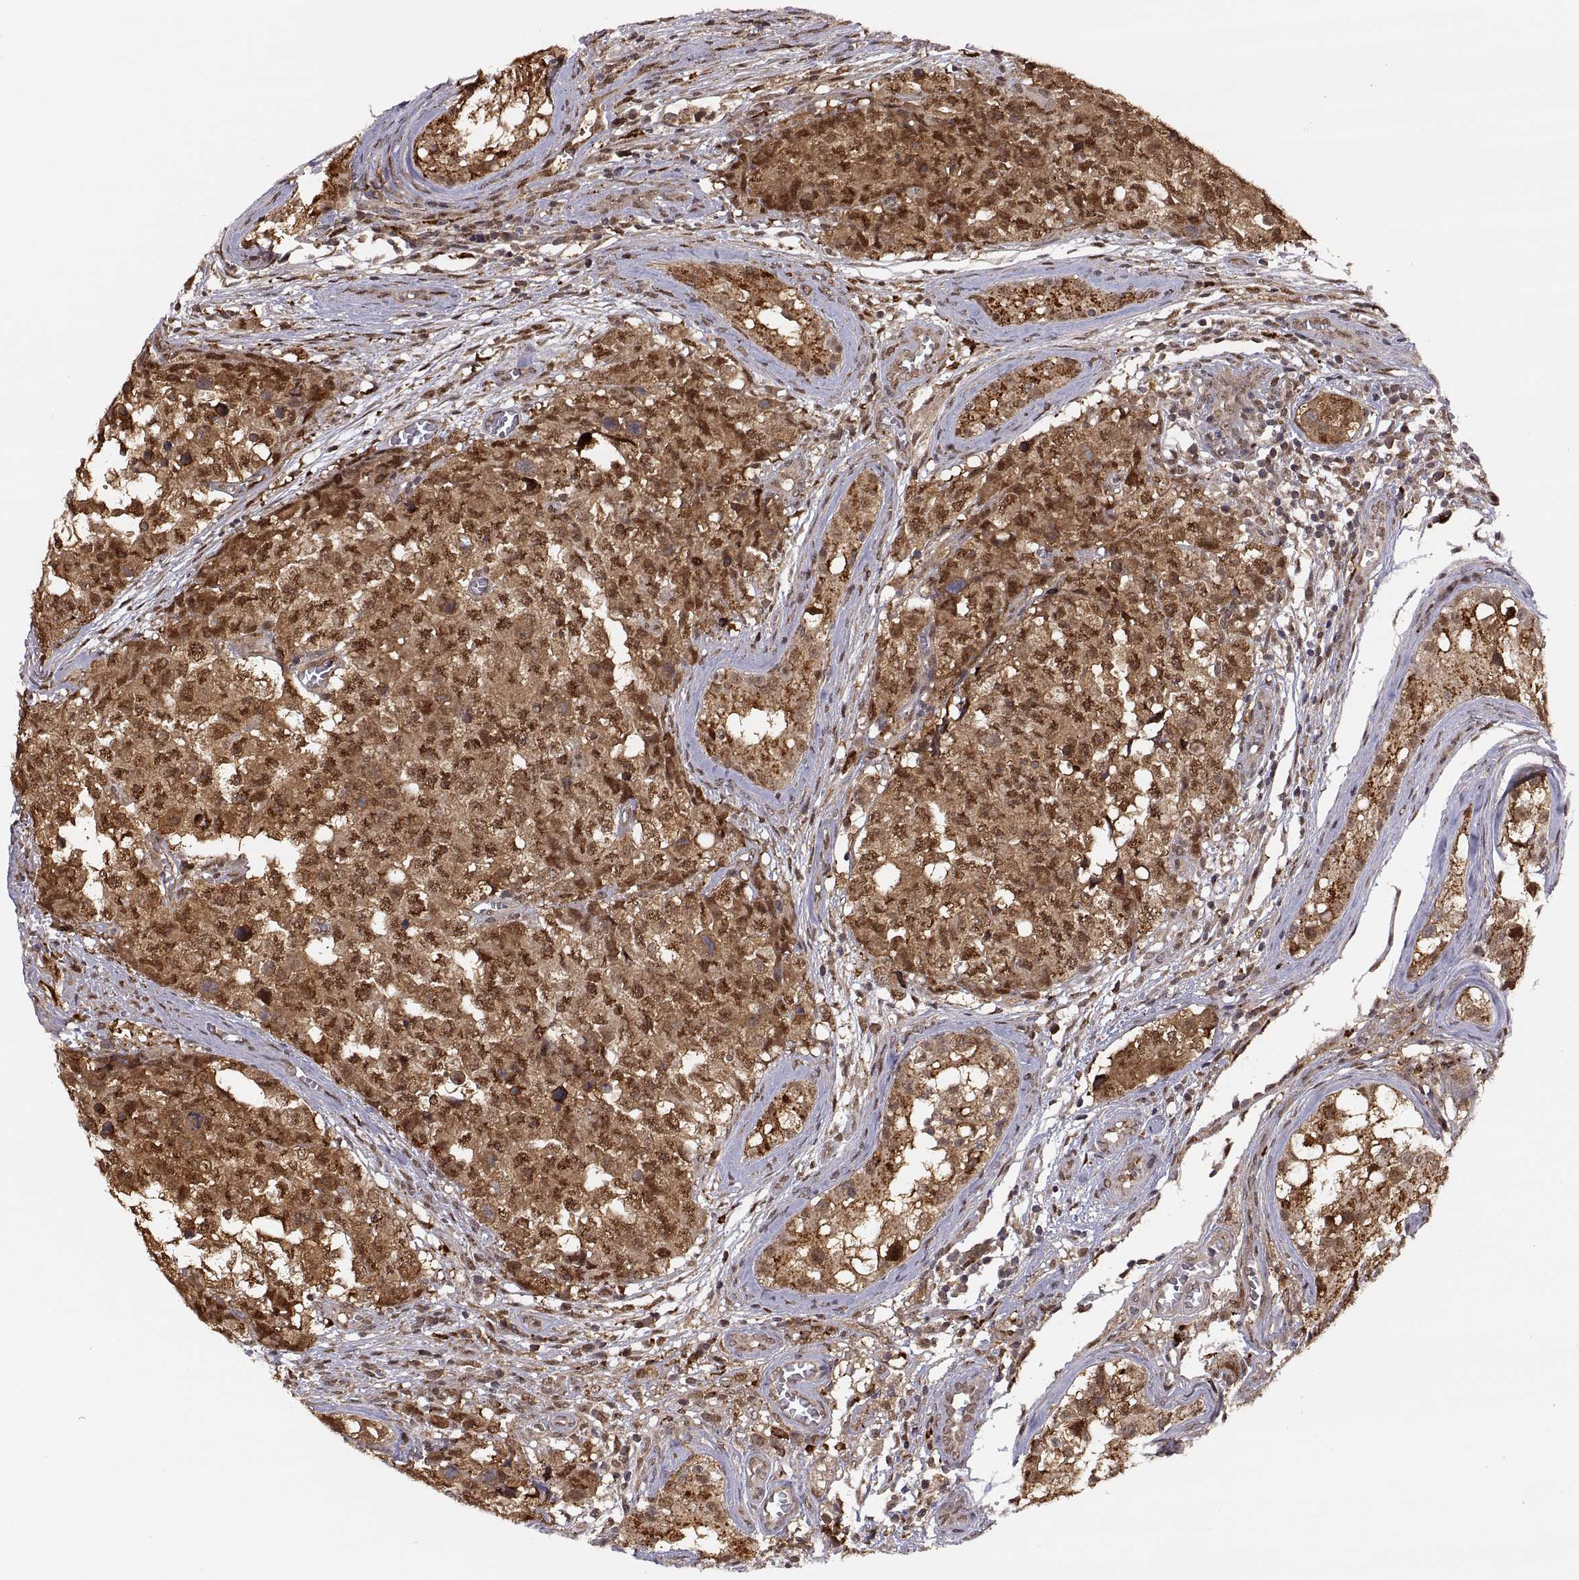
{"staining": {"intensity": "strong", "quantity": ">75%", "location": "cytoplasmic/membranous,nuclear"}, "tissue": "testis cancer", "cell_type": "Tumor cells", "image_type": "cancer", "snomed": [{"axis": "morphology", "description": "Carcinoma, Embryonal, NOS"}, {"axis": "topography", "description": "Testis"}], "caption": "Protein expression analysis of embryonal carcinoma (testis) exhibits strong cytoplasmic/membranous and nuclear expression in about >75% of tumor cells.", "gene": "PSMC2", "patient": {"sex": "male", "age": 23}}